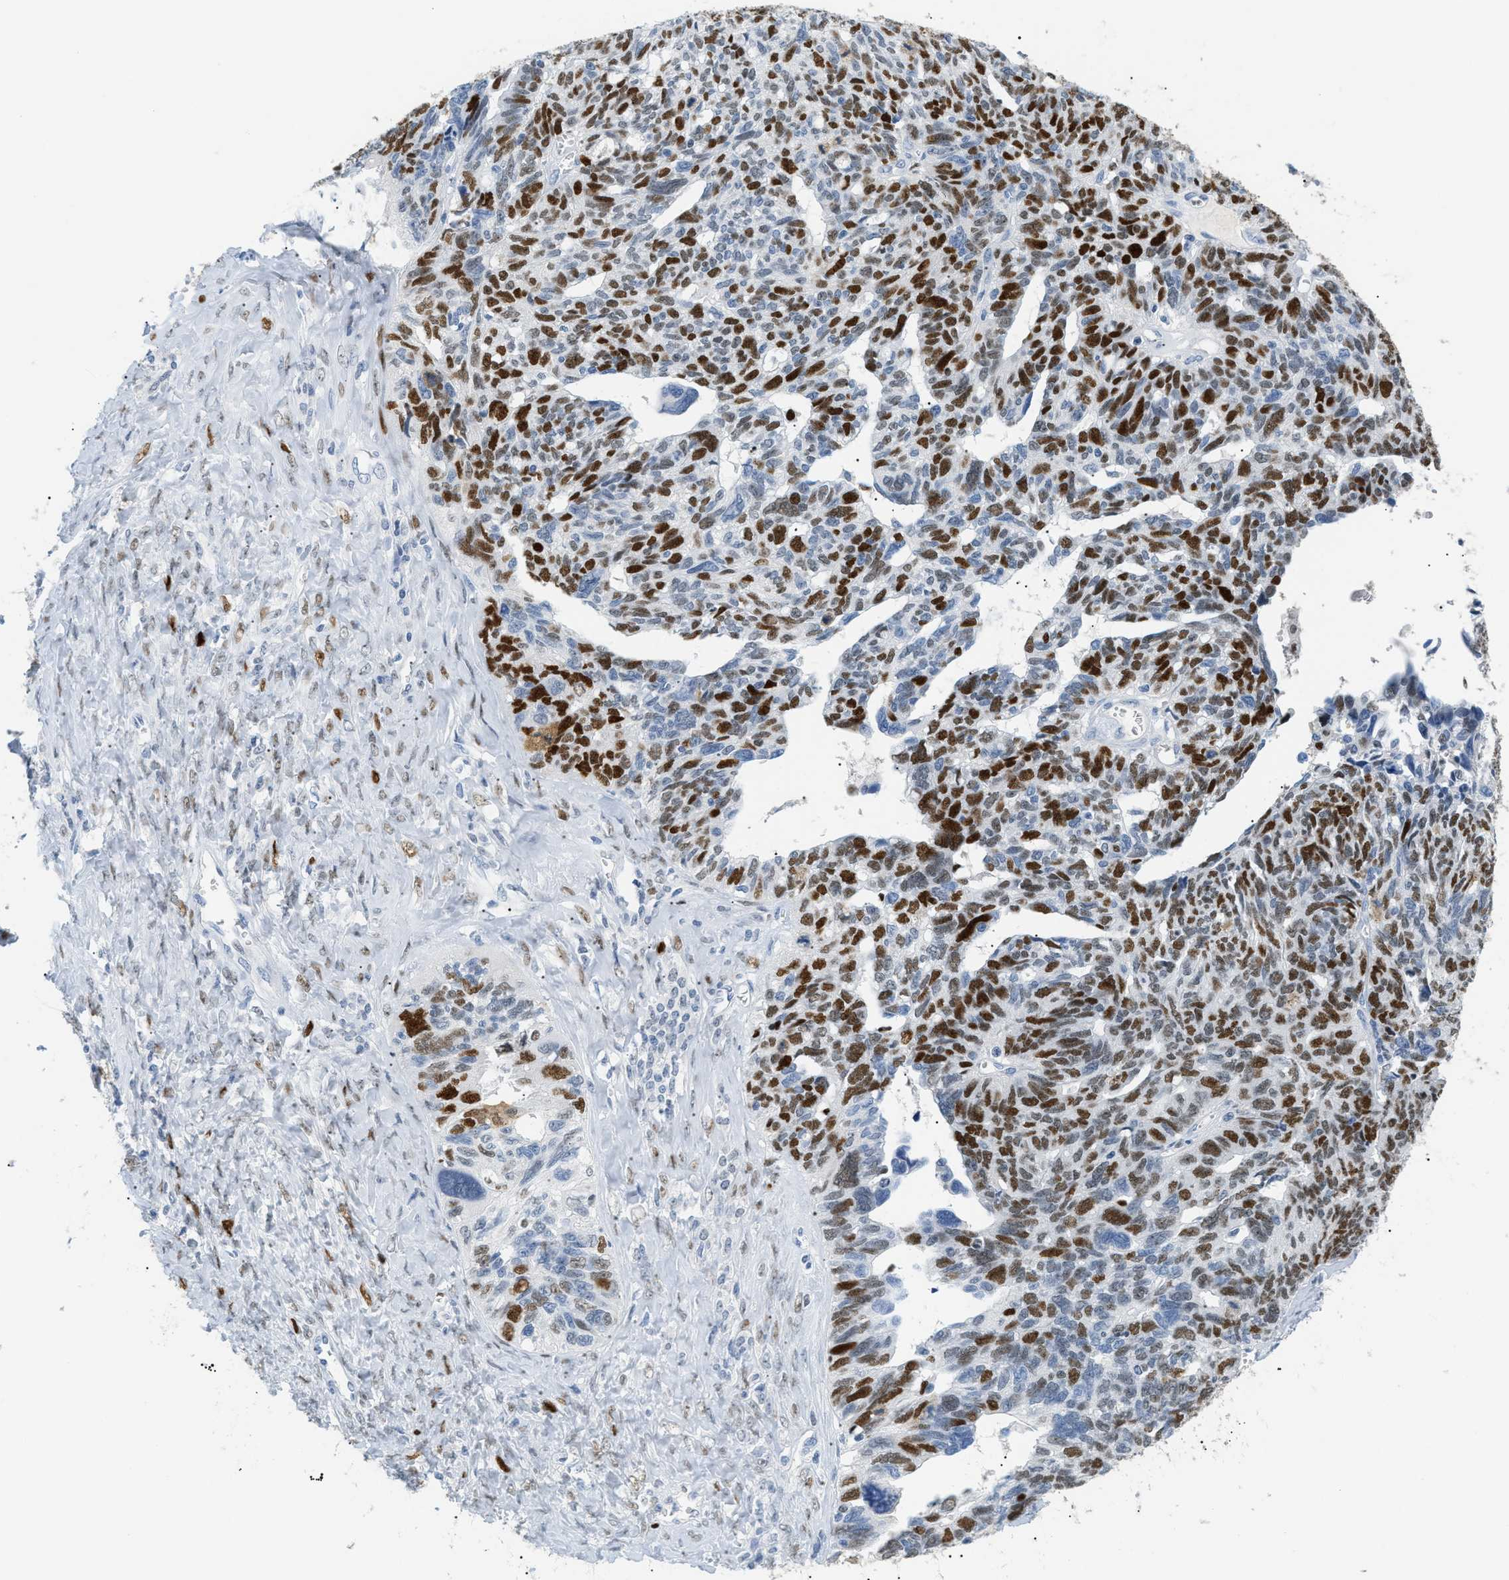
{"staining": {"intensity": "strong", "quantity": "25%-75%", "location": "nuclear"}, "tissue": "ovarian cancer", "cell_type": "Tumor cells", "image_type": "cancer", "snomed": [{"axis": "morphology", "description": "Cystadenocarcinoma, serous, NOS"}, {"axis": "topography", "description": "Ovary"}], "caption": "Protein staining of serous cystadenocarcinoma (ovarian) tissue reveals strong nuclear staining in approximately 25%-75% of tumor cells.", "gene": "MCM7", "patient": {"sex": "female", "age": 79}}